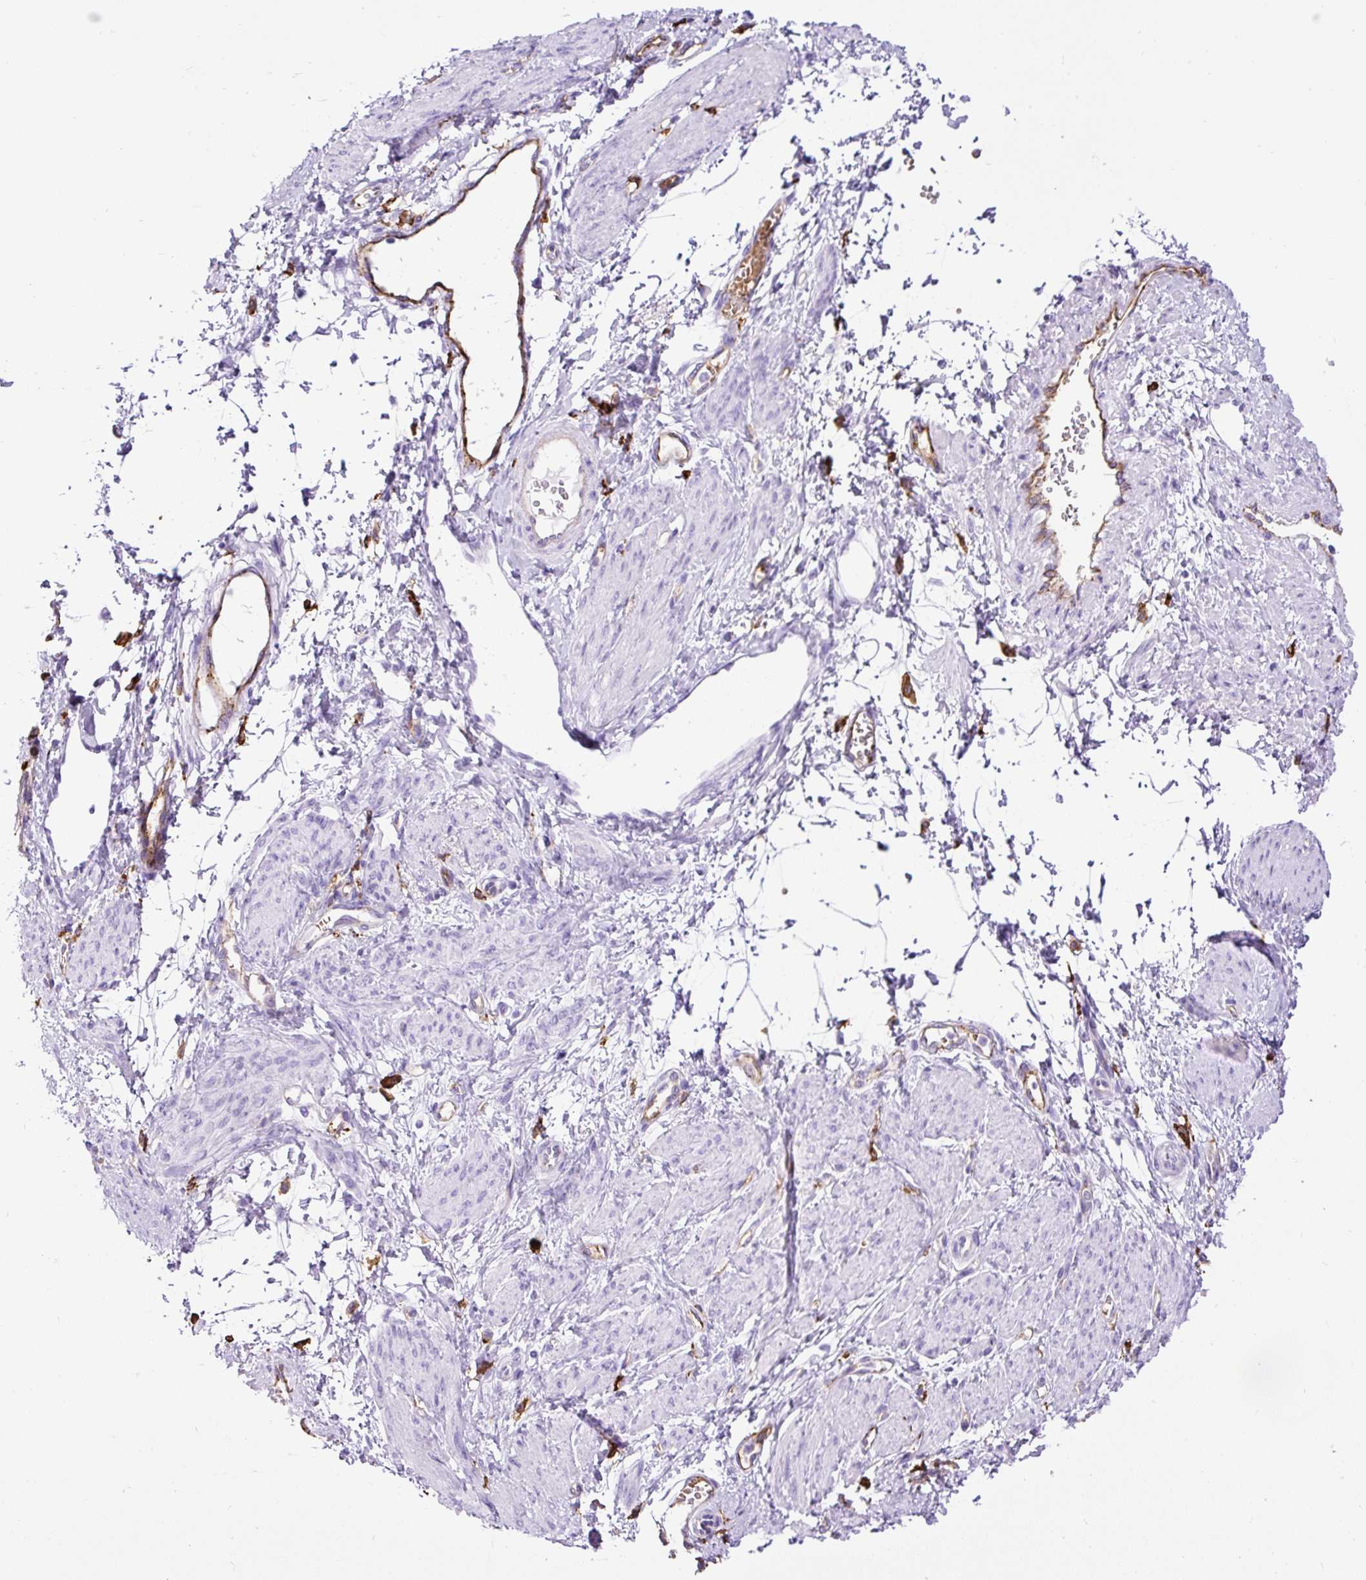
{"staining": {"intensity": "negative", "quantity": "none", "location": "none"}, "tissue": "smooth muscle", "cell_type": "Smooth muscle cells", "image_type": "normal", "snomed": [{"axis": "morphology", "description": "Normal tissue, NOS"}, {"axis": "topography", "description": "Smooth muscle"}, {"axis": "topography", "description": "Uterus"}], "caption": "Normal smooth muscle was stained to show a protein in brown. There is no significant expression in smooth muscle cells.", "gene": "HLA", "patient": {"sex": "female", "age": 39}}